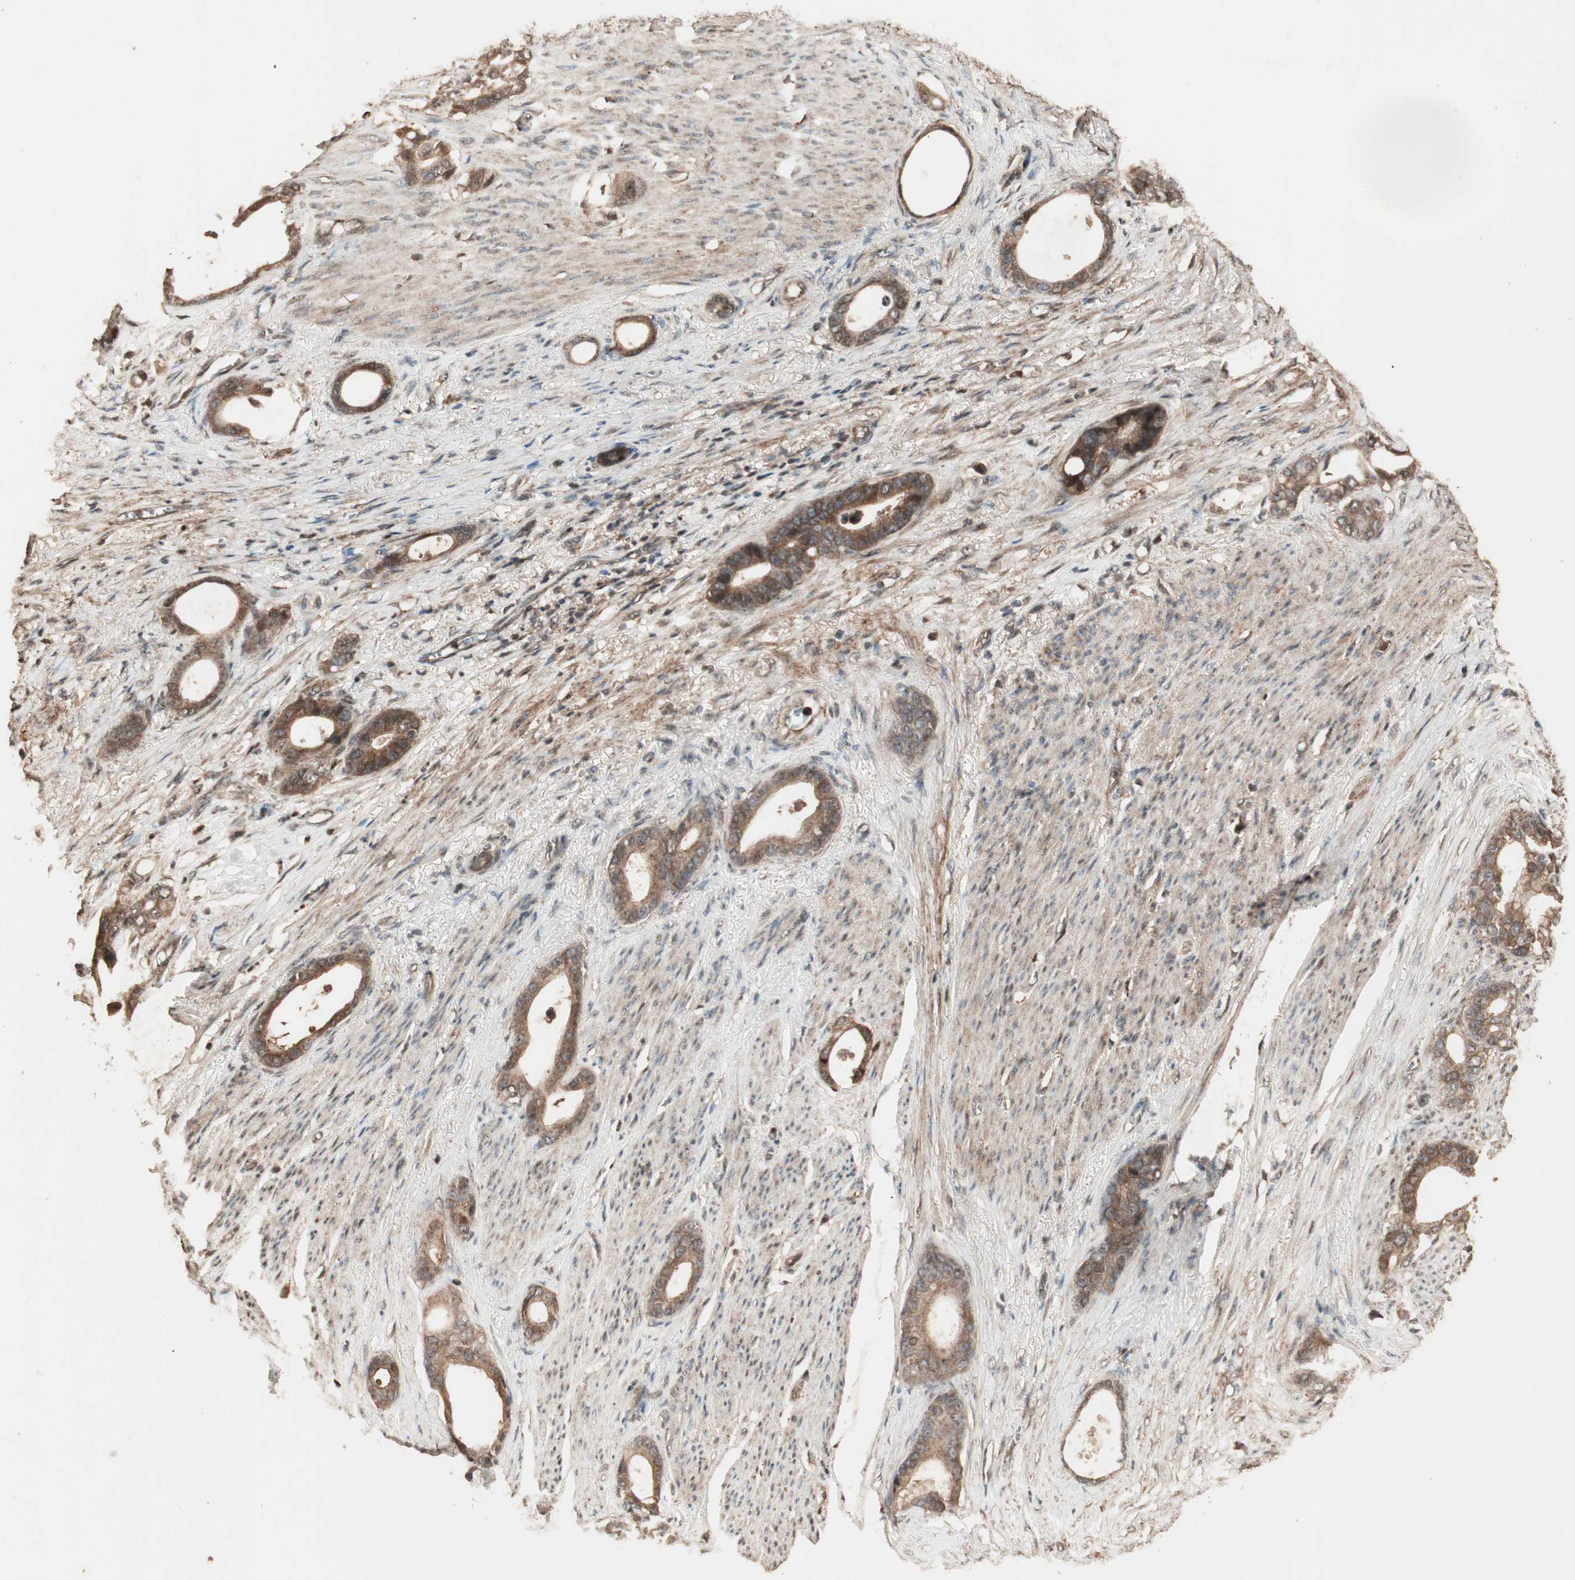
{"staining": {"intensity": "strong", "quantity": ">75%", "location": "cytoplasmic/membranous"}, "tissue": "stomach cancer", "cell_type": "Tumor cells", "image_type": "cancer", "snomed": [{"axis": "morphology", "description": "Adenocarcinoma, NOS"}, {"axis": "topography", "description": "Stomach"}], "caption": "Human stomach cancer stained with a brown dye displays strong cytoplasmic/membranous positive positivity in approximately >75% of tumor cells.", "gene": "USP20", "patient": {"sex": "female", "age": 75}}